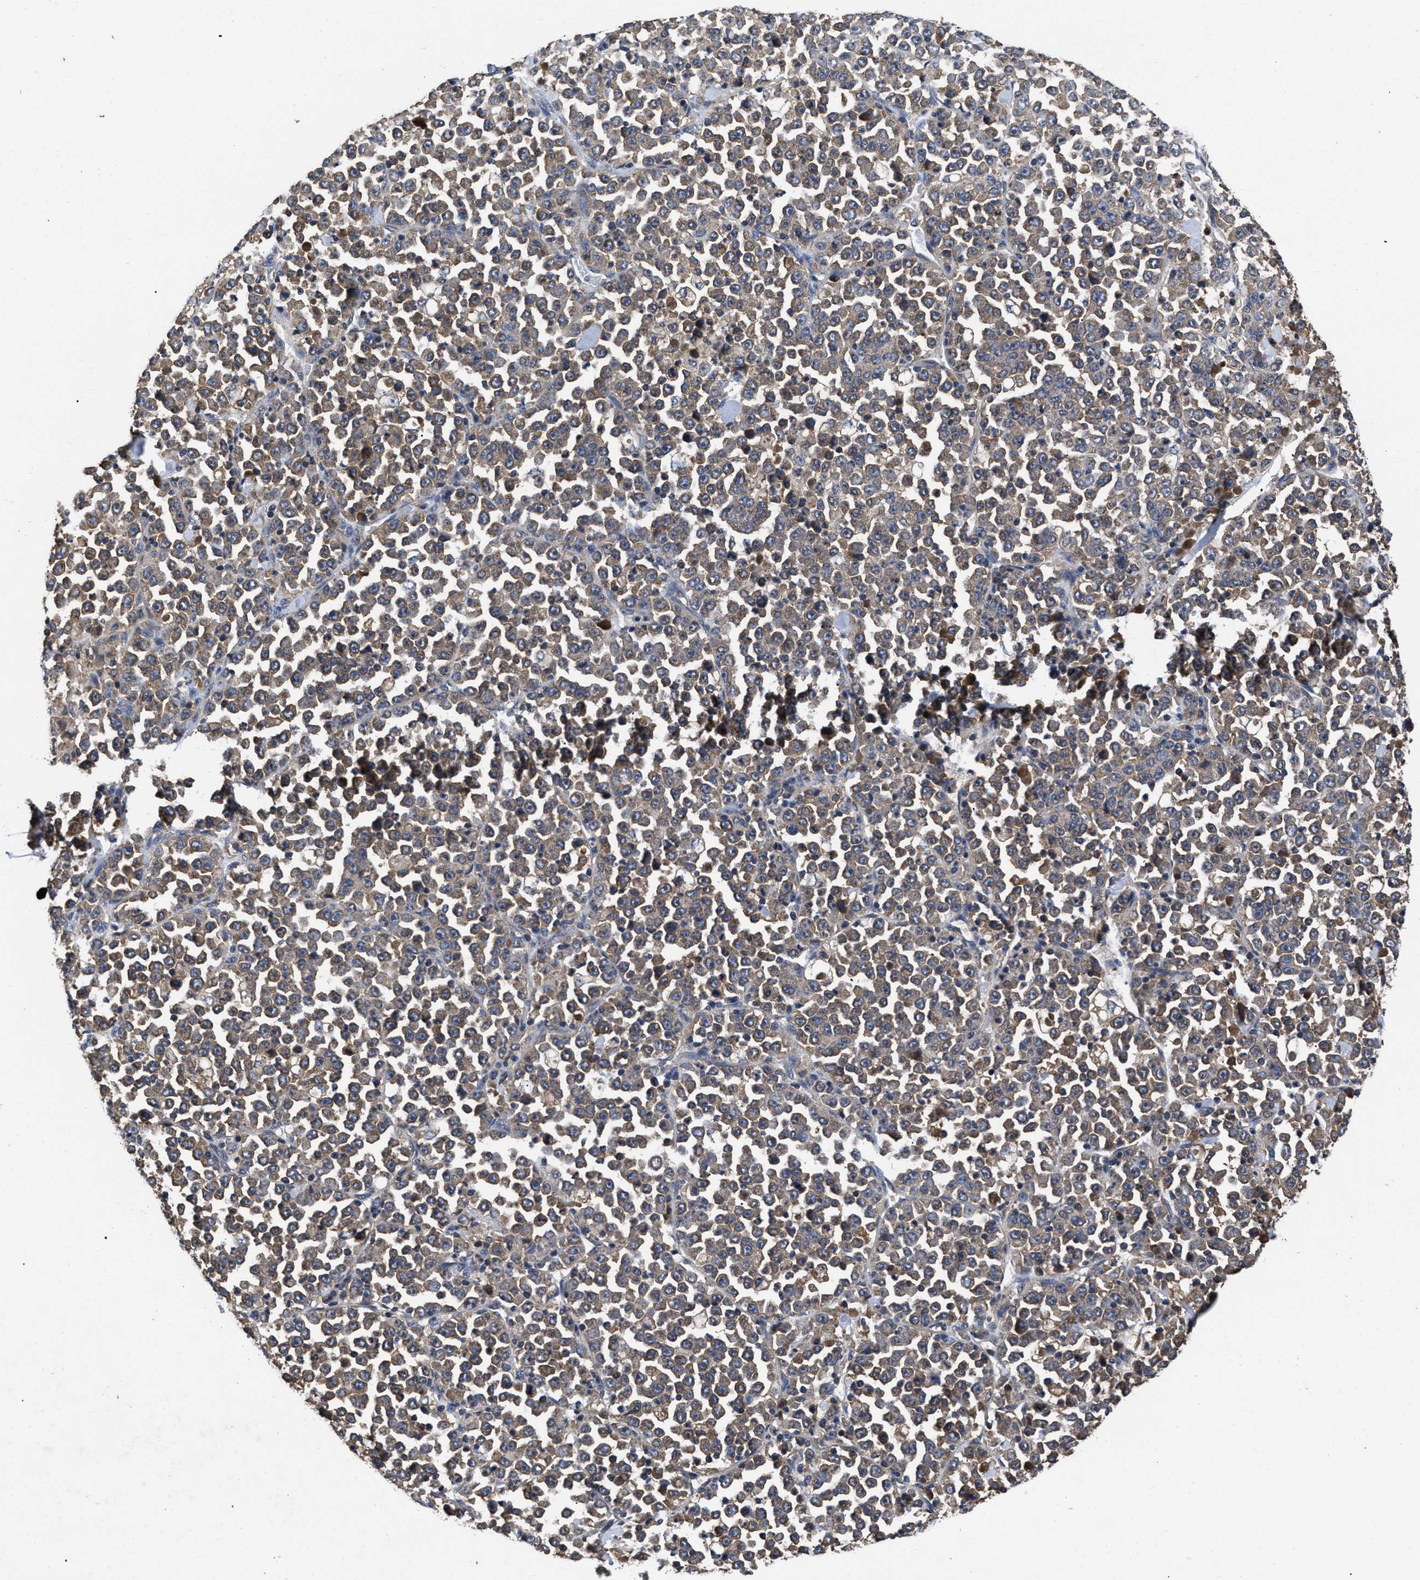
{"staining": {"intensity": "moderate", "quantity": ">75%", "location": "cytoplasmic/membranous"}, "tissue": "stomach cancer", "cell_type": "Tumor cells", "image_type": "cancer", "snomed": [{"axis": "morphology", "description": "Normal tissue, NOS"}, {"axis": "morphology", "description": "Adenocarcinoma, NOS"}, {"axis": "topography", "description": "Stomach, upper"}, {"axis": "topography", "description": "Stomach"}], "caption": "IHC of human adenocarcinoma (stomach) shows medium levels of moderate cytoplasmic/membranous staining in approximately >75% of tumor cells.", "gene": "LRRC3", "patient": {"sex": "male", "age": 59}}